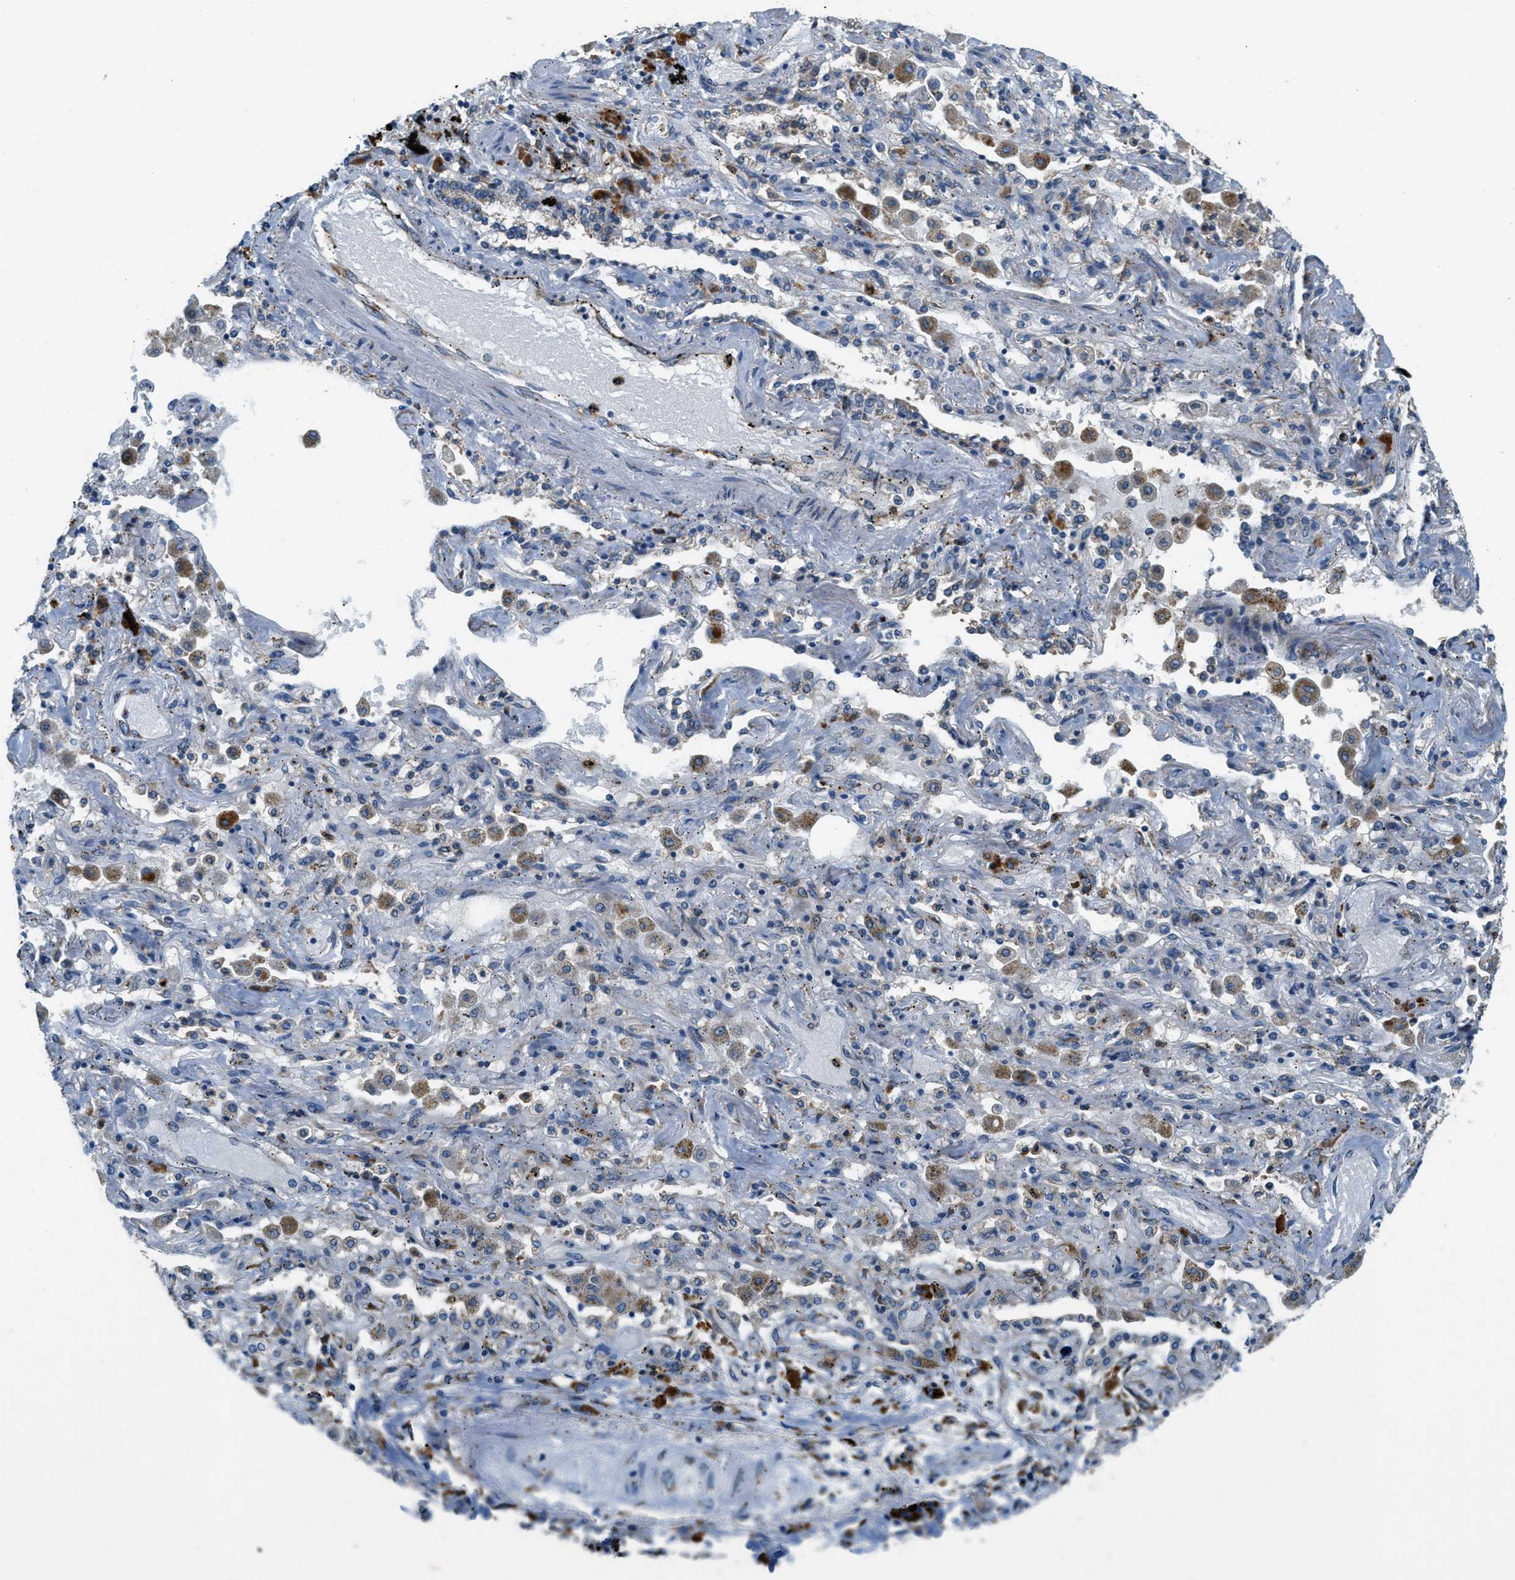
{"staining": {"intensity": "negative", "quantity": "none", "location": "none"}, "tissue": "lung cancer", "cell_type": "Tumor cells", "image_type": "cancer", "snomed": [{"axis": "morphology", "description": "Squamous cell carcinoma, NOS"}, {"axis": "topography", "description": "Lung"}], "caption": "Immunohistochemistry micrograph of neoplastic tissue: squamous cell carcinoma (lung) stained with DAB (3,3'-diaminobenzidine) displays no significant protein staining in tumor cells.", "gene": "GIMAP8", "patient": {"sex": "female", "age": 47}}